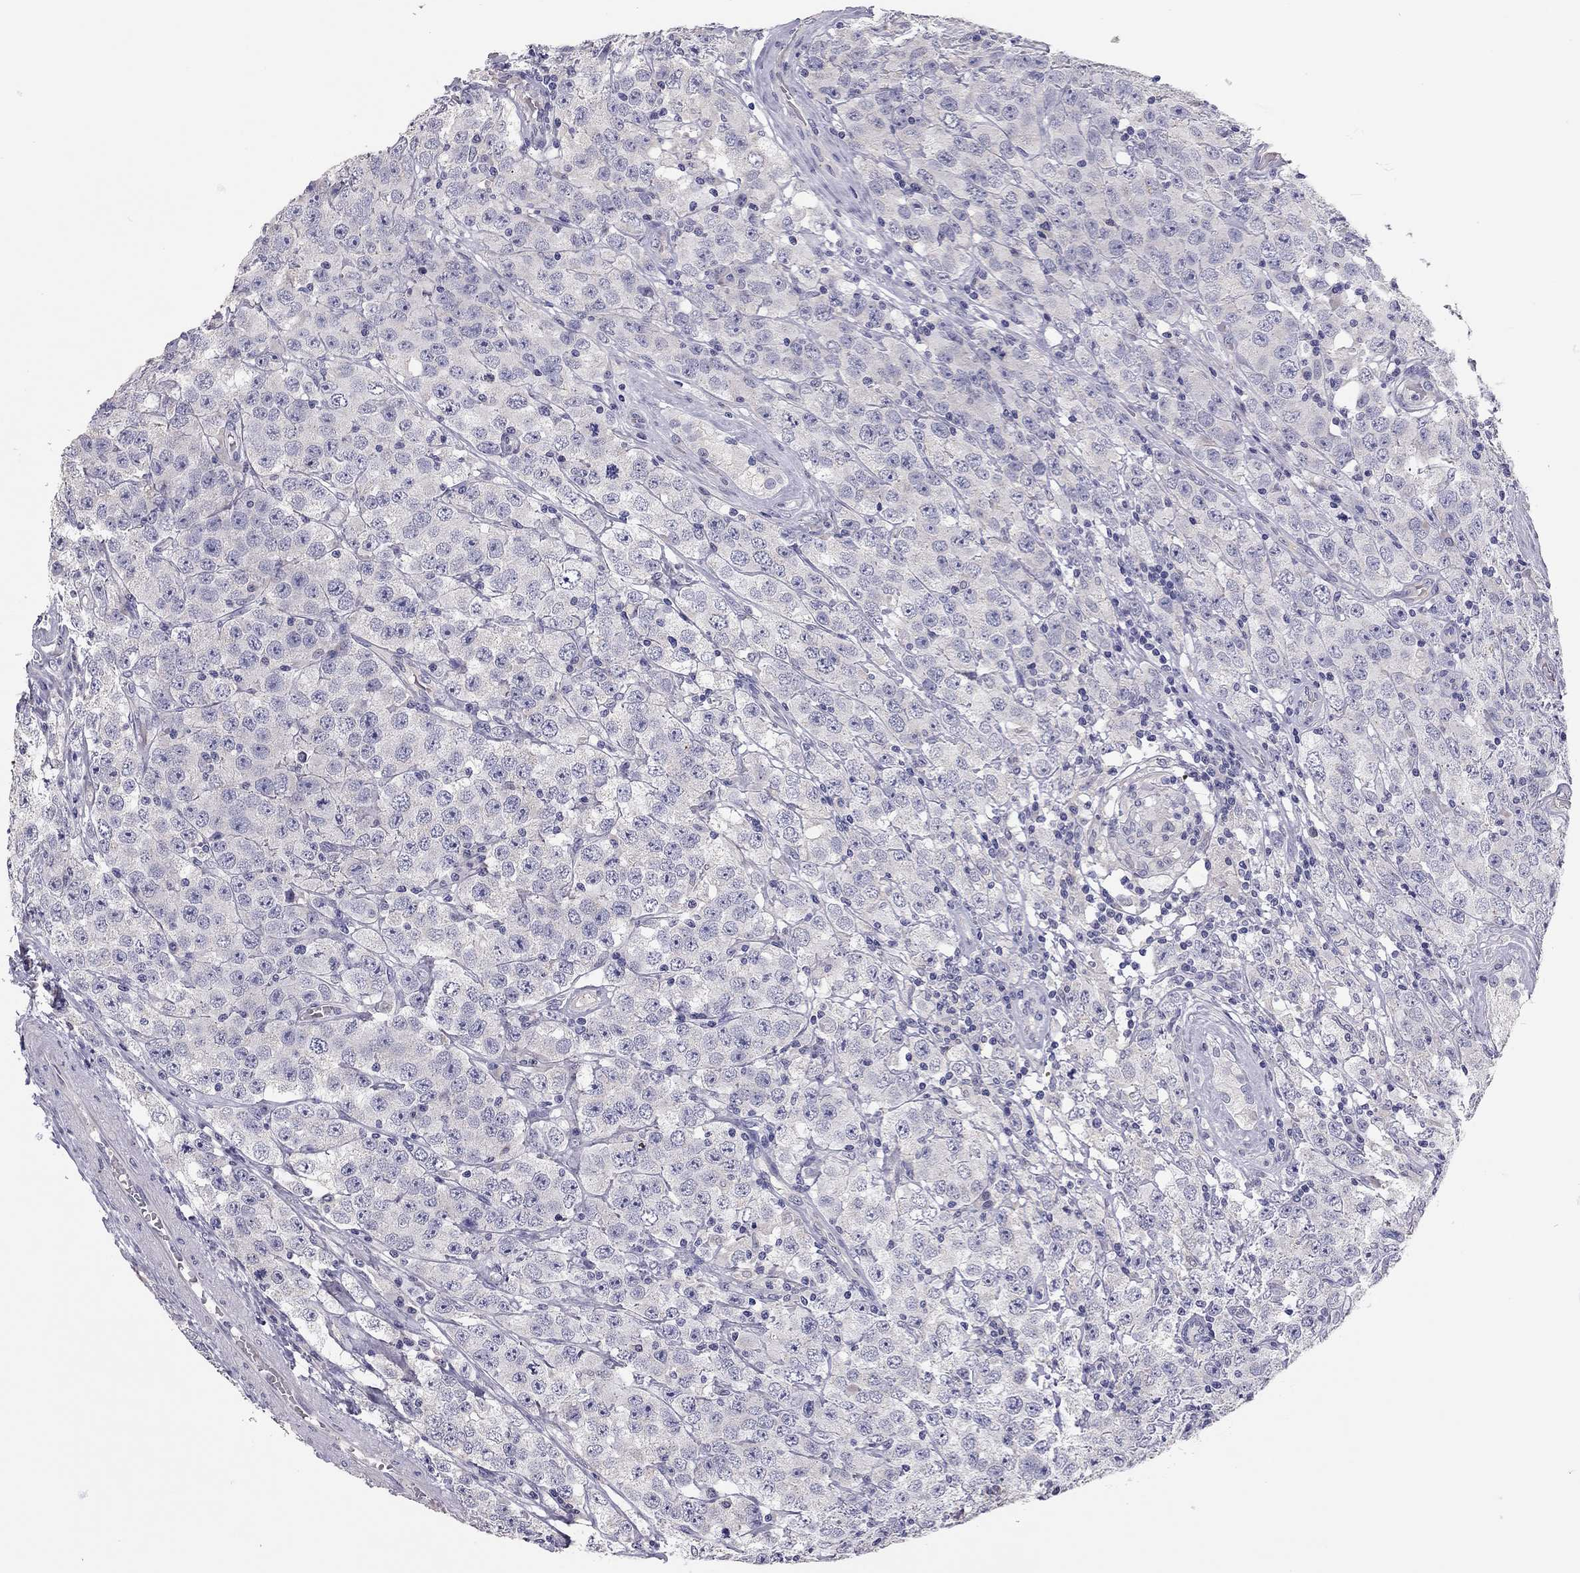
{"staining": {"intensity": "negative", "quantity": "none", "location": "none"}, "tissue": "testis cancer", "cell_type": "Tumor cells", "image_type": "cancer", "snomed": [{"axis": "morphology", "description": "Seminoma, NOS"}, {"axis": "topography", "description": "Testis"}], "caption": "DAB immunohistochemical staining of human seminoma (testis) reveals no significant expression in tumor cells. (Brightfield microscopy of DAB (3,3'-diaminobenzidine) IHC at high magnification).", "gene": "SCARB1", "patient": {"sex": "male", "age": 52}}